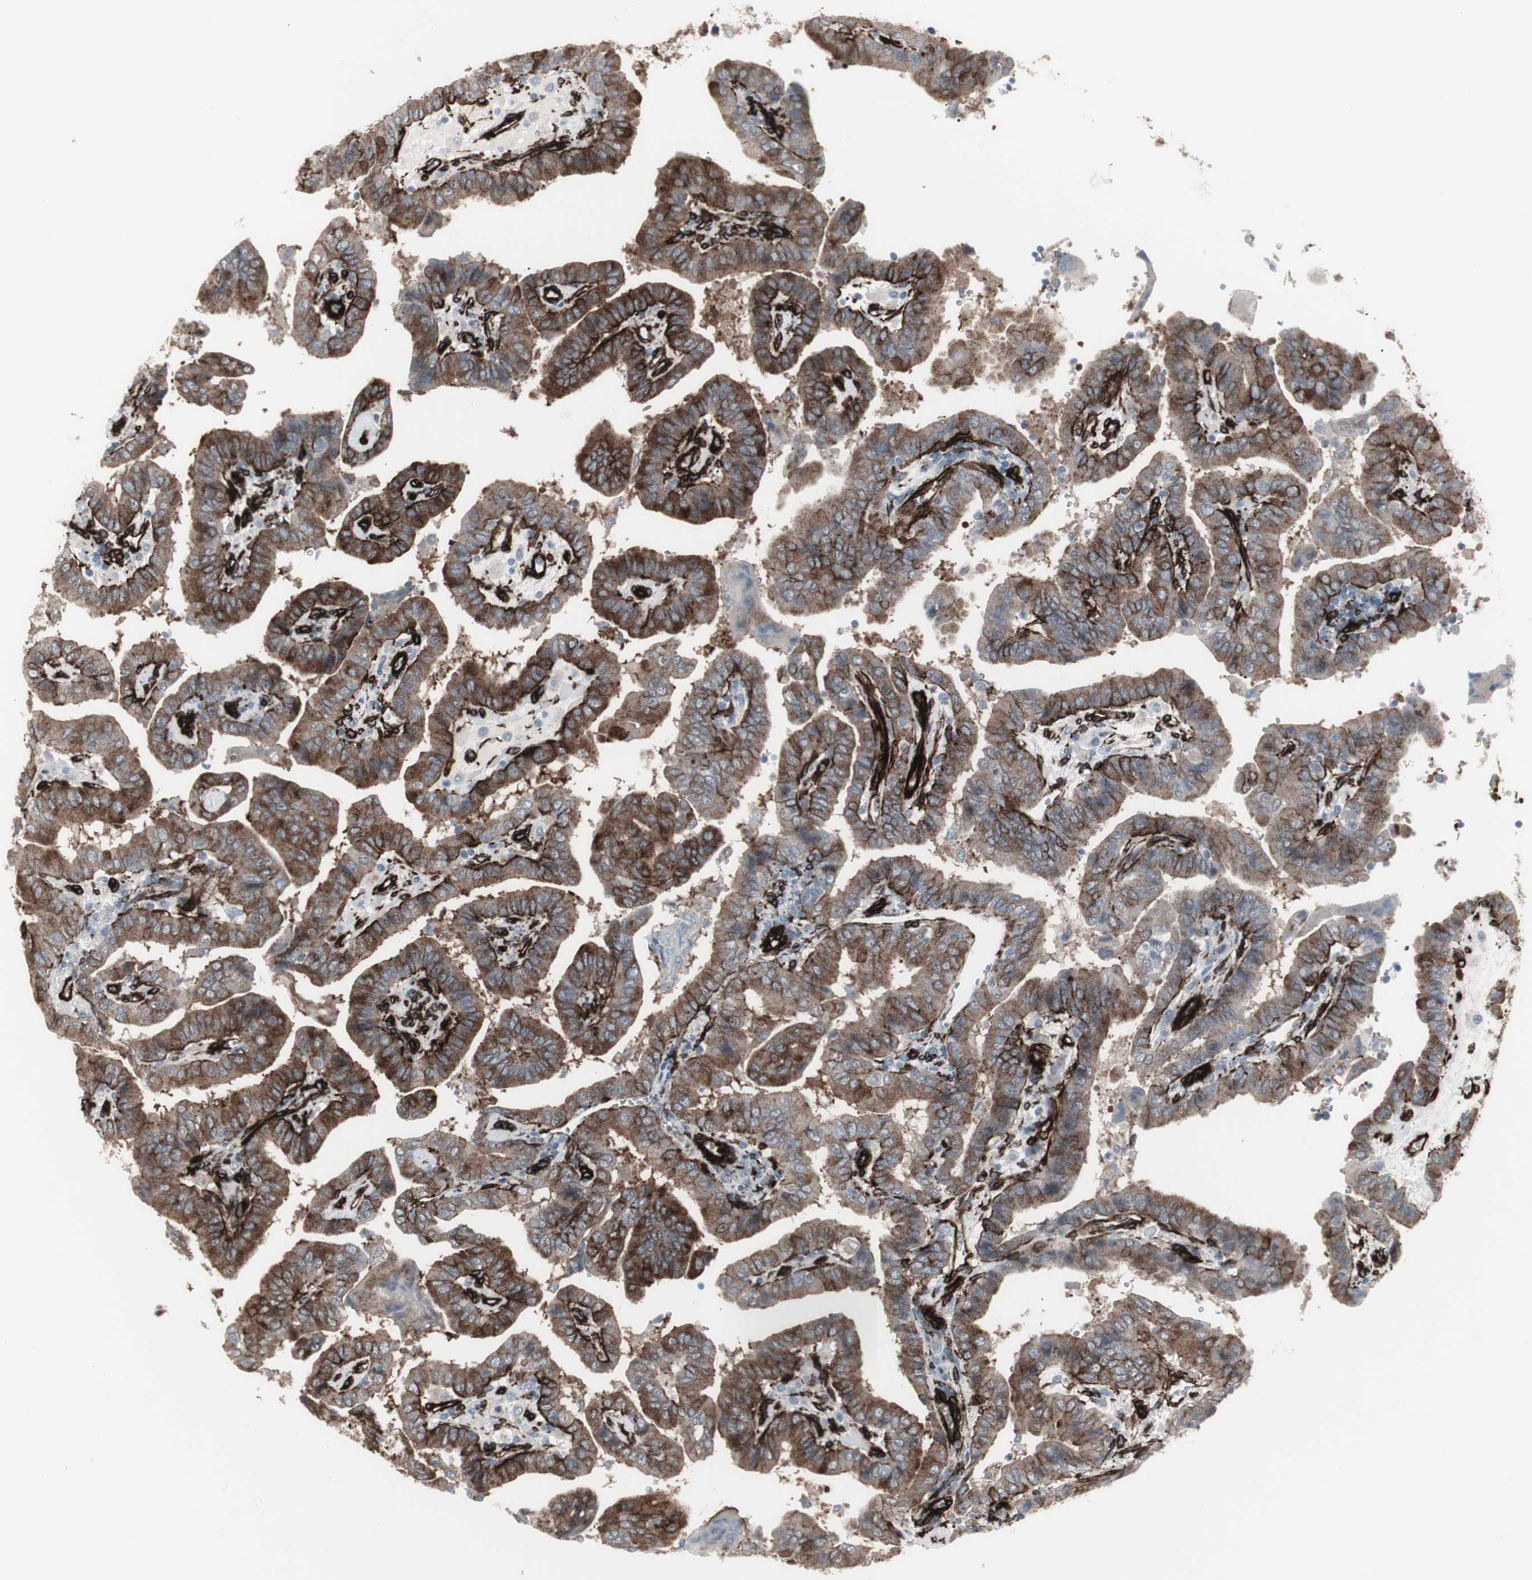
{"staining": {"intensity": "moderate", "quantity": "25%-75%", "location": "cytoplasmic/membranous"}, "tissue": "thyroid cancer", "cell_type": "Tumor cells", "image_type": "cancer", "snomed": [{"axis": "morphology", "description": "Papillary adenocarcinoma, NOS"}, {"axis": "topography", "description": "Thyroid gland"}], "caption": "Brown immunohistochemical staining in papillary adenocarcinoma (thyroid) displays moderate cytoplasmic/membranous staining in about 25%-75% of tumor cells.", "gene": "PDGFA", "patient": {"sex": "male", "age": 33}}